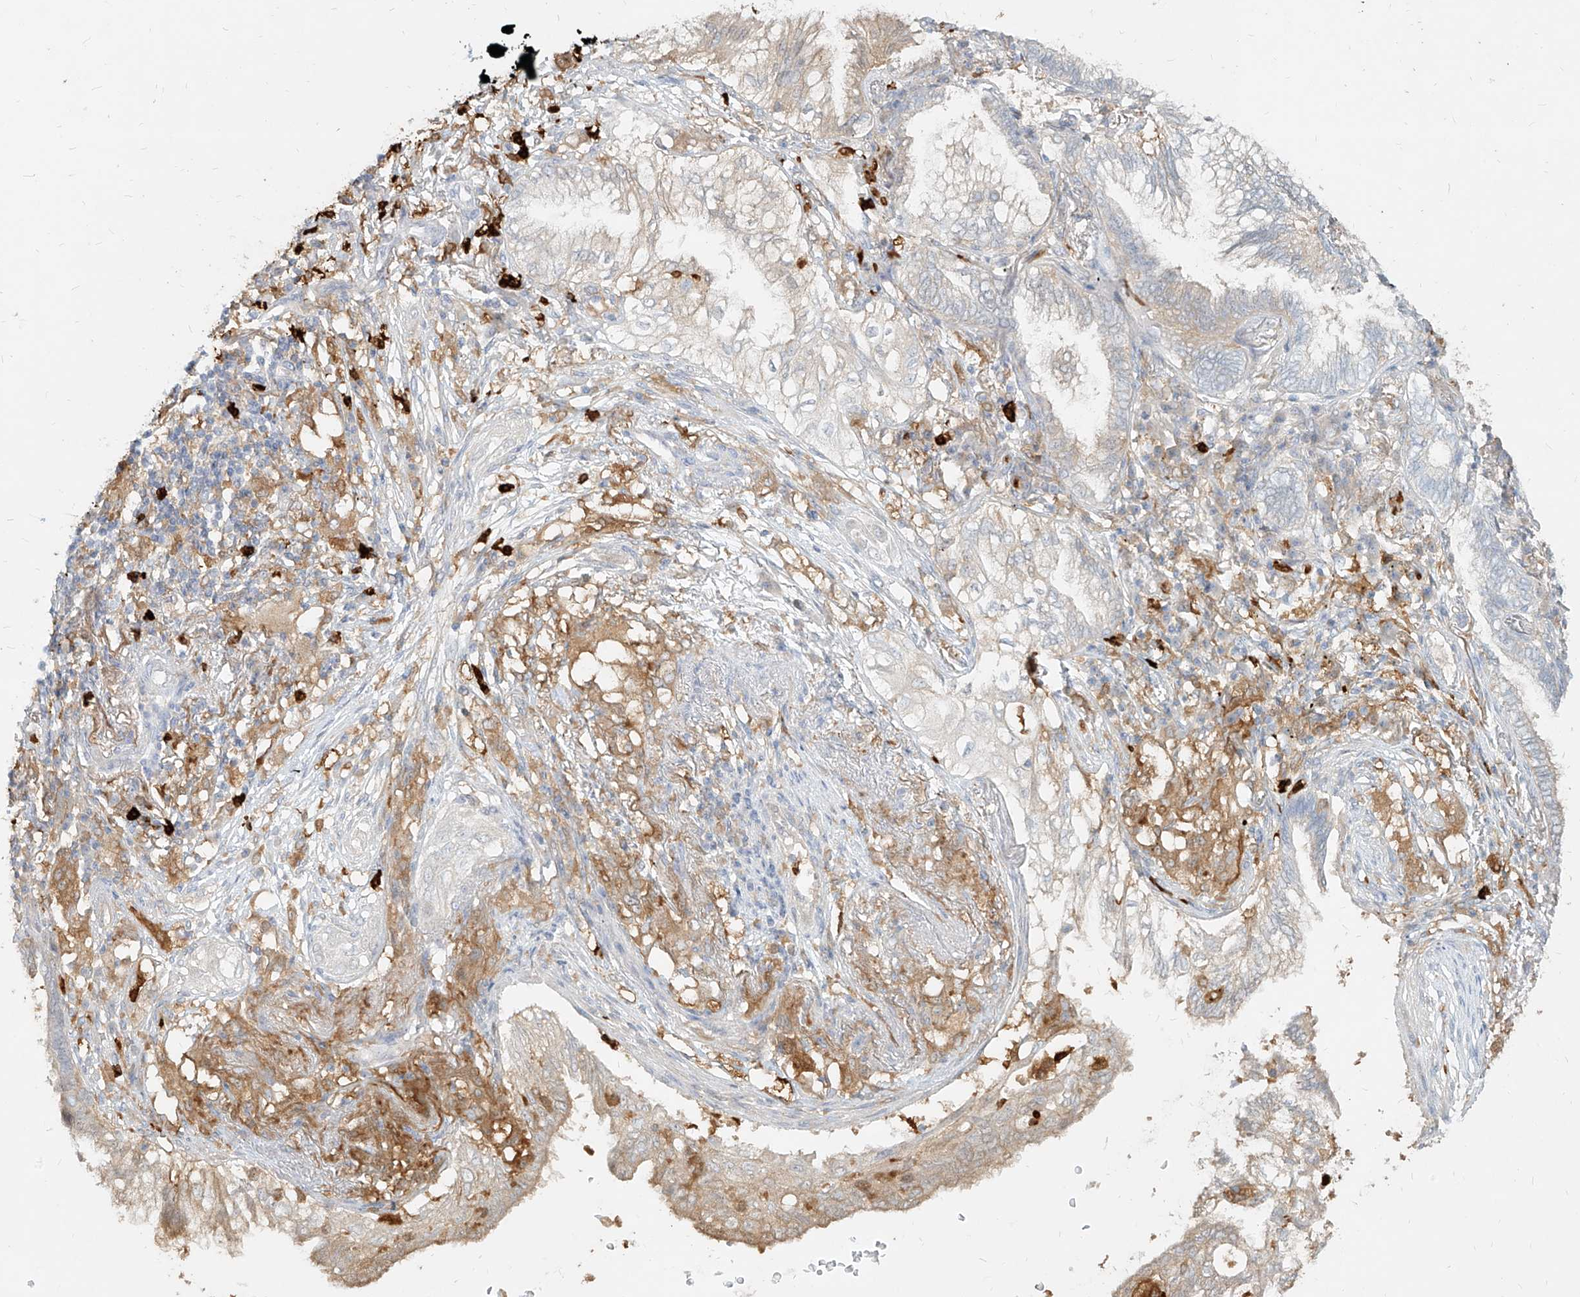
{"staining": {"intensity": "moderate", "quantity": "<25%", "location": "cytoplasmic/membranous"}, "tissue": "lung cancer", "cell_type": "Tumor cells", "image_type": "cancer", "snomed": [{"axis": "morphology", "description": "Adenocarcinoma, NOS"}, {"axis": "topography", "description": "Lung"}], "caption": "Immunohistochemistry (DAB (3,3'-diaminobenzidine)) staining of human lung cancer displays moderate cytoplasmic/membranous protein staining in about <25% of tumor cells. (DAB IHC, brown staining for protein, blue staining for nuclei).", "gene": "PGD", "patient": {"sex": "female", "age": 70}}